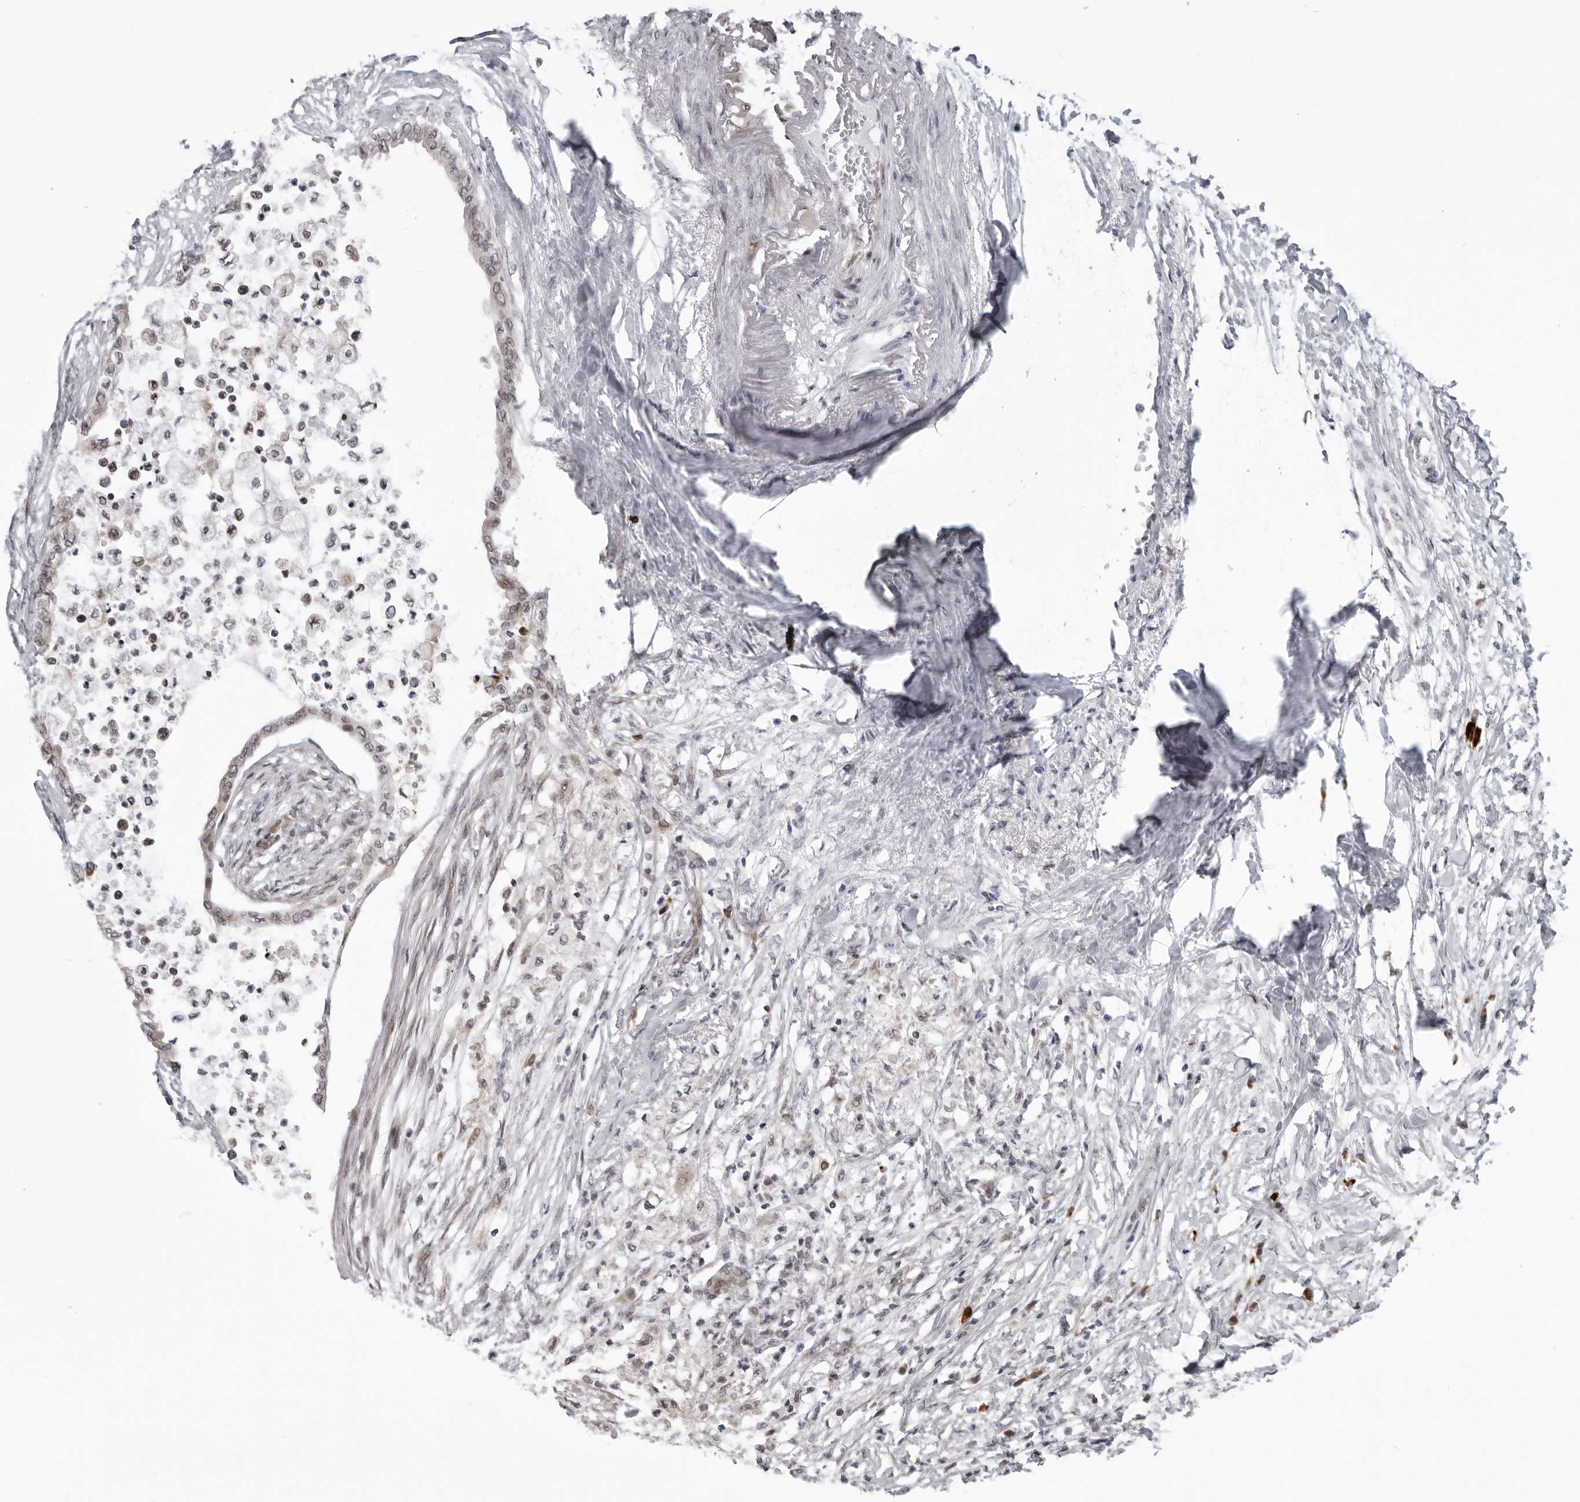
{"staining": {"intensity": "weak", "quantity": "25%-75%", "location": "cytoplasmic/membranous"}, "tissue": "pancreatic cancer", "cell_type": "Tumor cells", "image_type": "cancer", "snomed": [{"axis": "morphology", "description": "Normal tissue, NOS"}, {"axis": "morphology", "description": "Adenocarcinoma, NOS"}, {"axis": "topography", "description": "Pancreas"}, {"axis": "topography", "description": "Duodenum"}], "caption": "Immunohistochemistry of human pancreatic cancer (adenocarcinoma) reveals low levels of weak cytoplasmic/membranous positivity in approximately 25%-75% of tumor cells.", "gene": "GCSAML", "patient": {"sex": "female", "age": 60}}